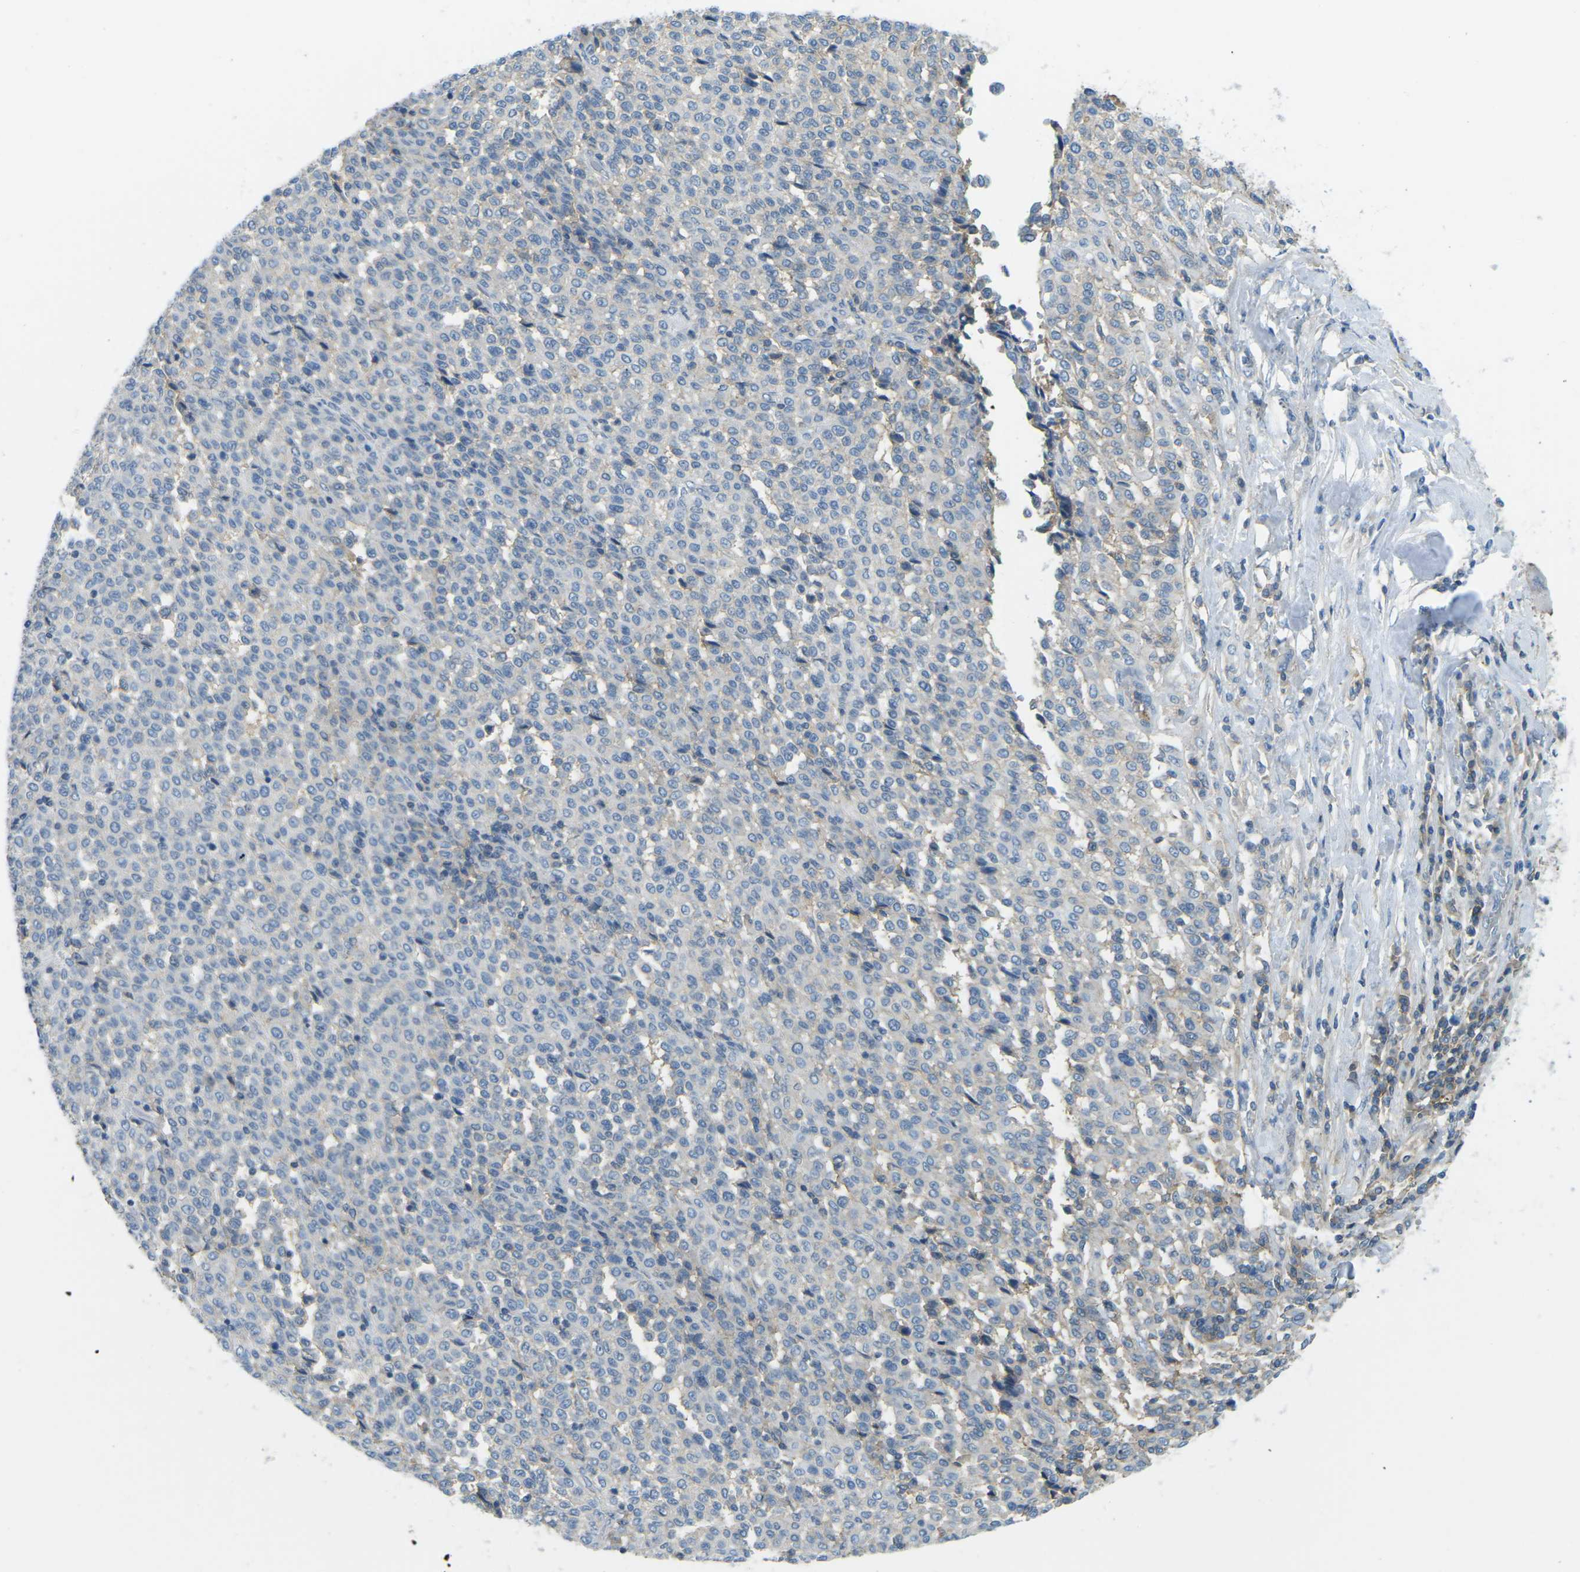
{"staining": {"intensity": "negative", "quantity": "none", "location": "none"}, "tissue": "melanoma", "cell_type": "Tumor cells", "image_type": "cancer", "snomed": [{"axis": "morphology", "description": "Malignant melanoma, Metastatic site"}, {"axis": "topography", "description": "Pancreas"}], "caption": "Immunohistochemistry (IHC) photomicrograph of neoplastic tissue: human malignant melanoma (metastatic site) stained with DAB exhibits no significant protein positivity in tumor cells. (Stains: DAB (3,3'-diaminobenzidine) immunohistochemistry (IHC) with hematoxylin counter stain, Microscopy: brightfield microscopy at high magnification).", "gene": "CD47", "patient": {"sex": "female", "age": 30}}